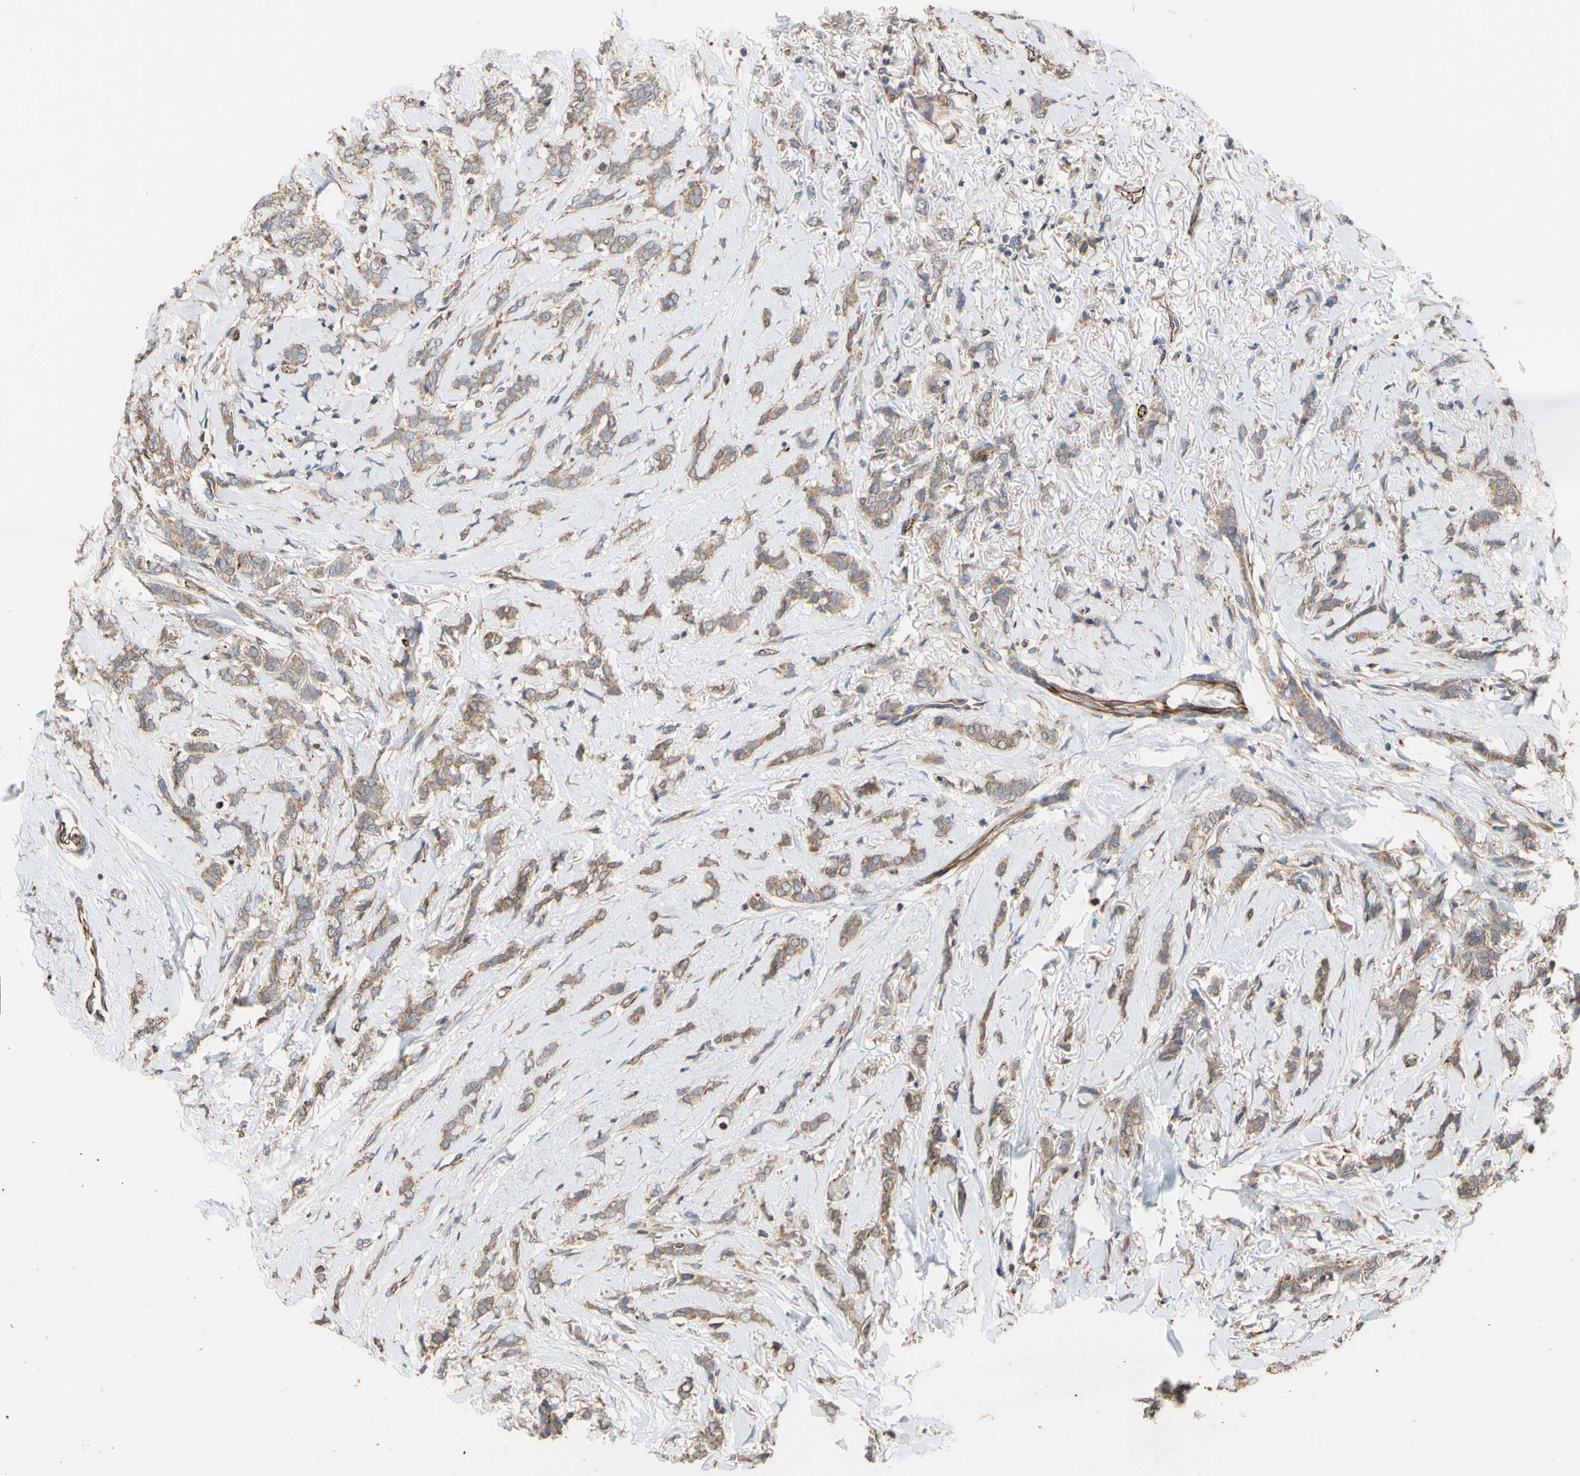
{"staining": {"intensity": "moderate", "quantity": ">75%", "location": "cytoplasmic/membranous"}, "tissue": "breast cancer", "cell_type": "Tumor cells", "image_type": "cancer", "snomed": [{"axis": "morphology", "description": "Lobular carcinoma"}, {"axis": "topography", "description": "Skin"}, {"axis": "topography", "description": "Breast"}], "caption": "Breast cancer (lobular carcinoma) tissue reveals moderate cytoplasmic/membranous expression in approximately >75% of tumor cells", "gene": "EIF2S3", "patient": {"sex": "female", "age": 46}}